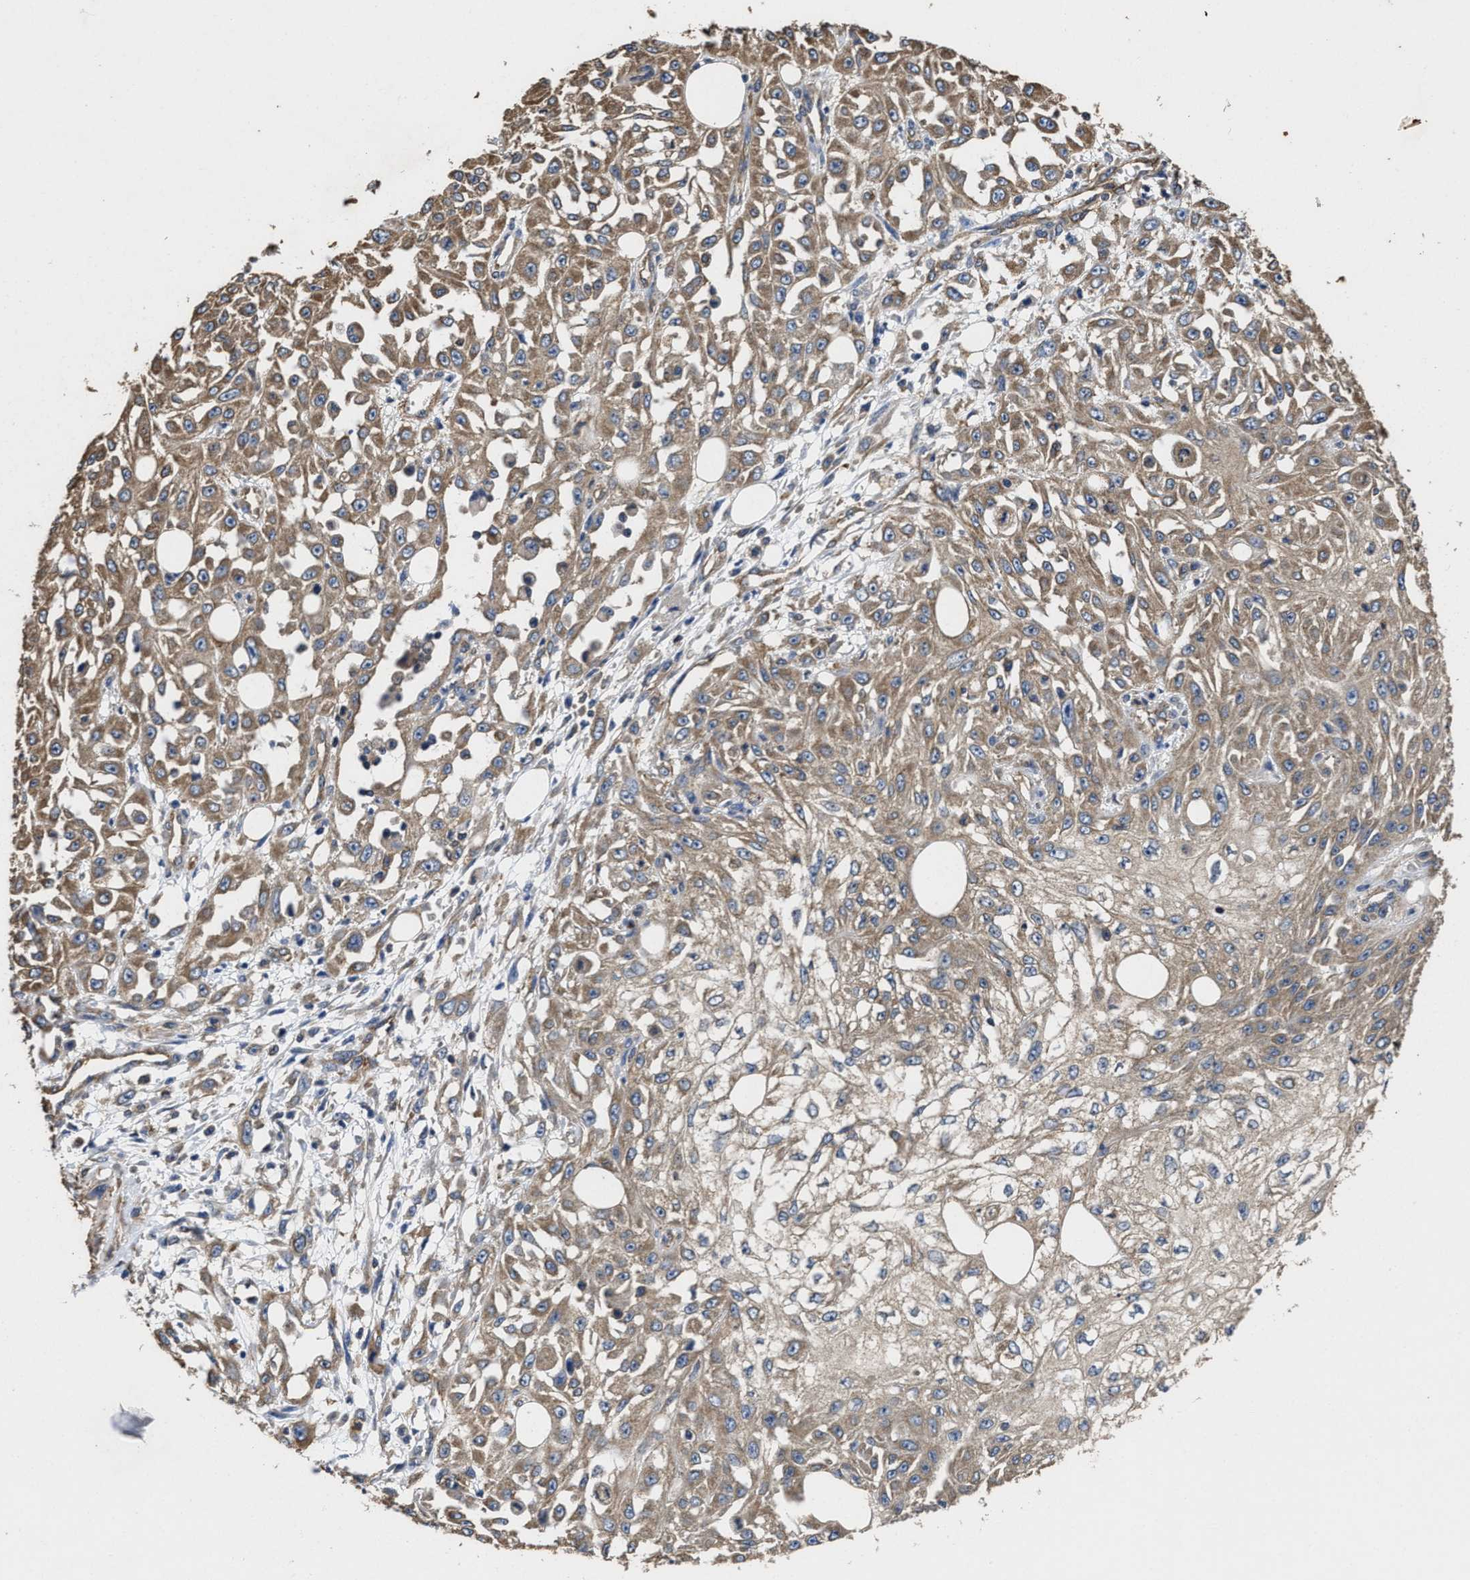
{"staining": {"intensity": "moderate", "quantity": ">75%", "location": "cytoplasmic/membranous"}, "tissue": "skin cancer", "cell_type": "Tumor cells", "image_type": "cancer", "snomed": [{"axis": "morphology", "description": "Squamous cell carcinoma, NOS"}, {"axis": "morphology", "description": "Squamous cell carcinoma, metastatic, NOS"}, {"axis": "topography", "description": "Skin"}, {"axis": "topography", "description": "Lymph node"}], "caption": "Brown immunohistochemical staining in skin cancer (metastatic squamous cell carcinoma) shows moderate cytoplasmic/membranous positivity in about >75% of tumor cells. The staining was performed using DAB (3,3'-diaminobenzidine), with brown indicating positive protein expression. Nuclei are stained blue with hematoxylin.", "gene": "SFXN4", "patient": {"sex": "male", "age": 75}}